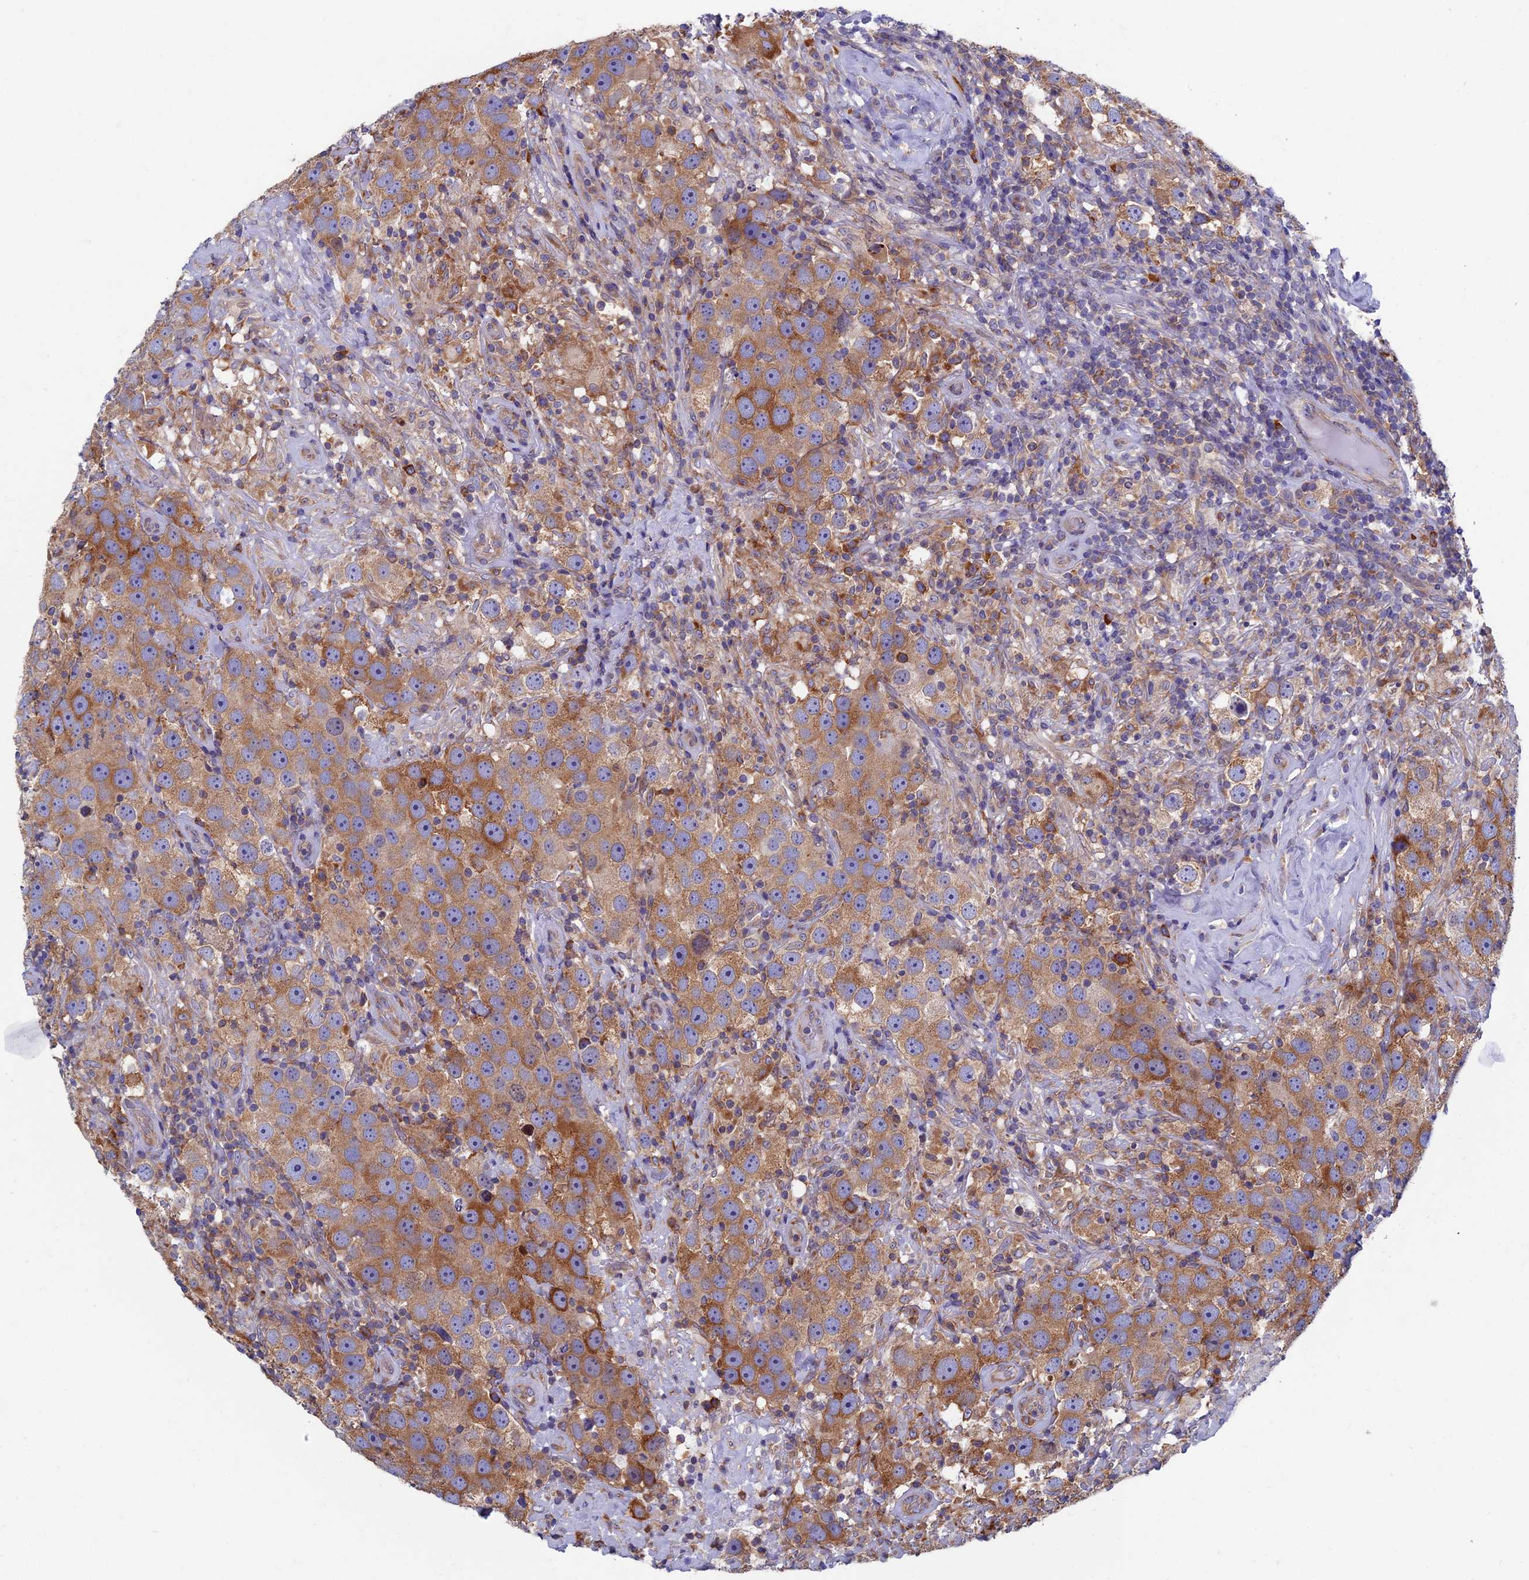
{"staining": {"intensity": "moderate", "quantity": ">75%", "location": "cytoplasmic/membranous"}, "tissue": "testis cancer", "cell_type": "Tumor cells", "image_type": "cancer", "snomed": [{"axis": "morphology", "description": "Seminoma, NOS"}, {"axis": "topography", "description": "Testis"}], "caption": "Testis cancer stained with a brown dye reveals moderate cytoplasmic/membranous positive expression in approximately >75% of tumor cells.", "gene": "YBX1", "patient": {"sex": "male", "age": 49}}